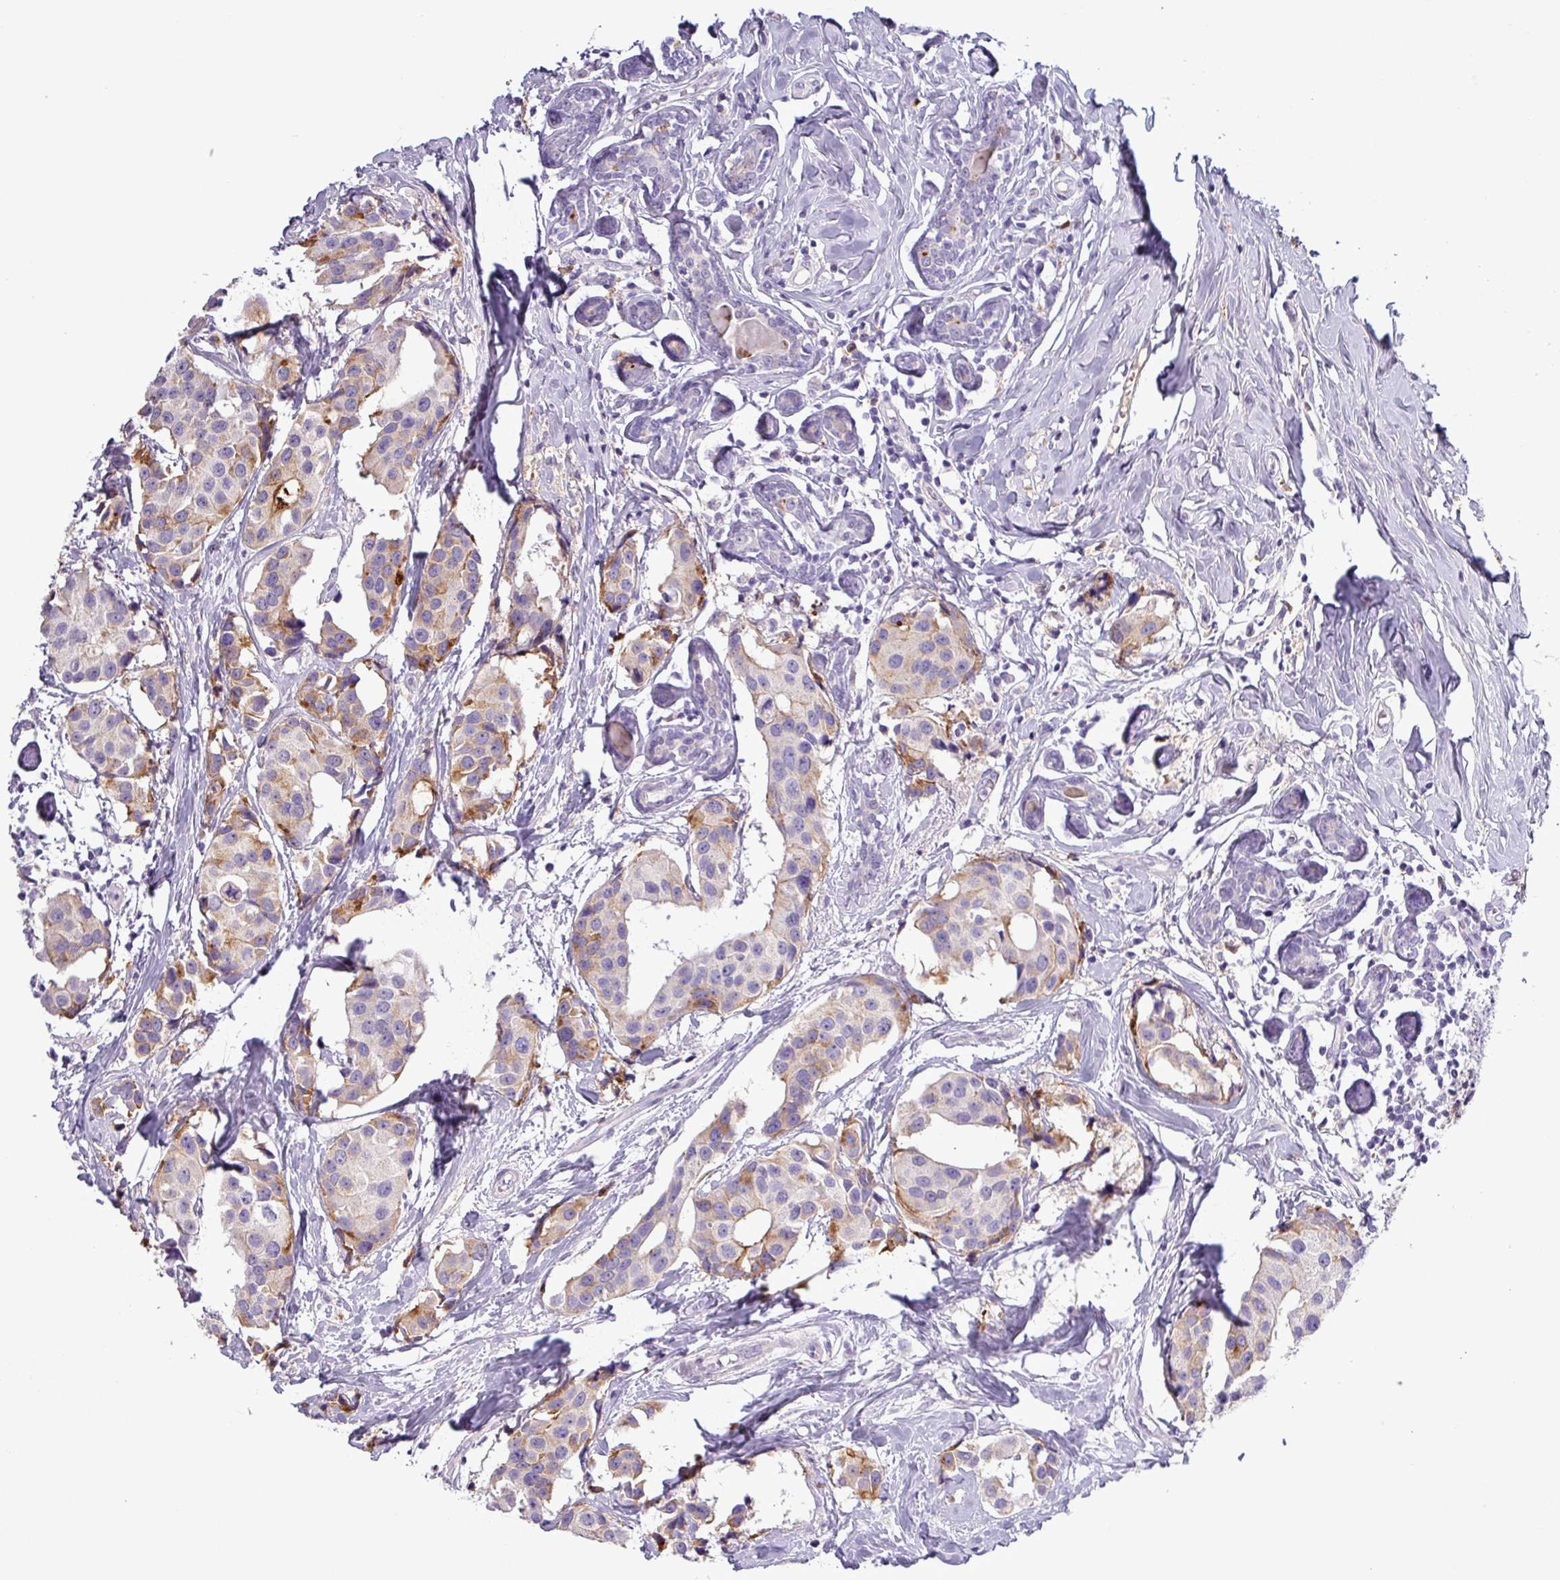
{"staining": {"intensity": "moderate", "quantity": "<25%", "location": "cytoplasmic/membranous"}, "tissue": "breast cancer", "cell_type": "Tumor cells", "image_type": "cancer", "snomed": [{"axis": "morphology", "description": "Normal tissue, NOS"}, {"axis": "morphology", "description": "Duct carcinoma"}, {"axis": "topography", "description": "Breast"}], "caption": "Immunohistochemistry (DAB (3,3'-diaminobenzidine)) staining of invasive ductal carcinoma (breast) displays moderate cytoplasmic/membranous protein expression in about <25% of tumor cells. (DAB (3,3'-diaminobenzidine) IHC, brown staining for protein, blue staining for nuclei).", "gene": "C4B", "patient": {"sex": "female", "age": 39}}